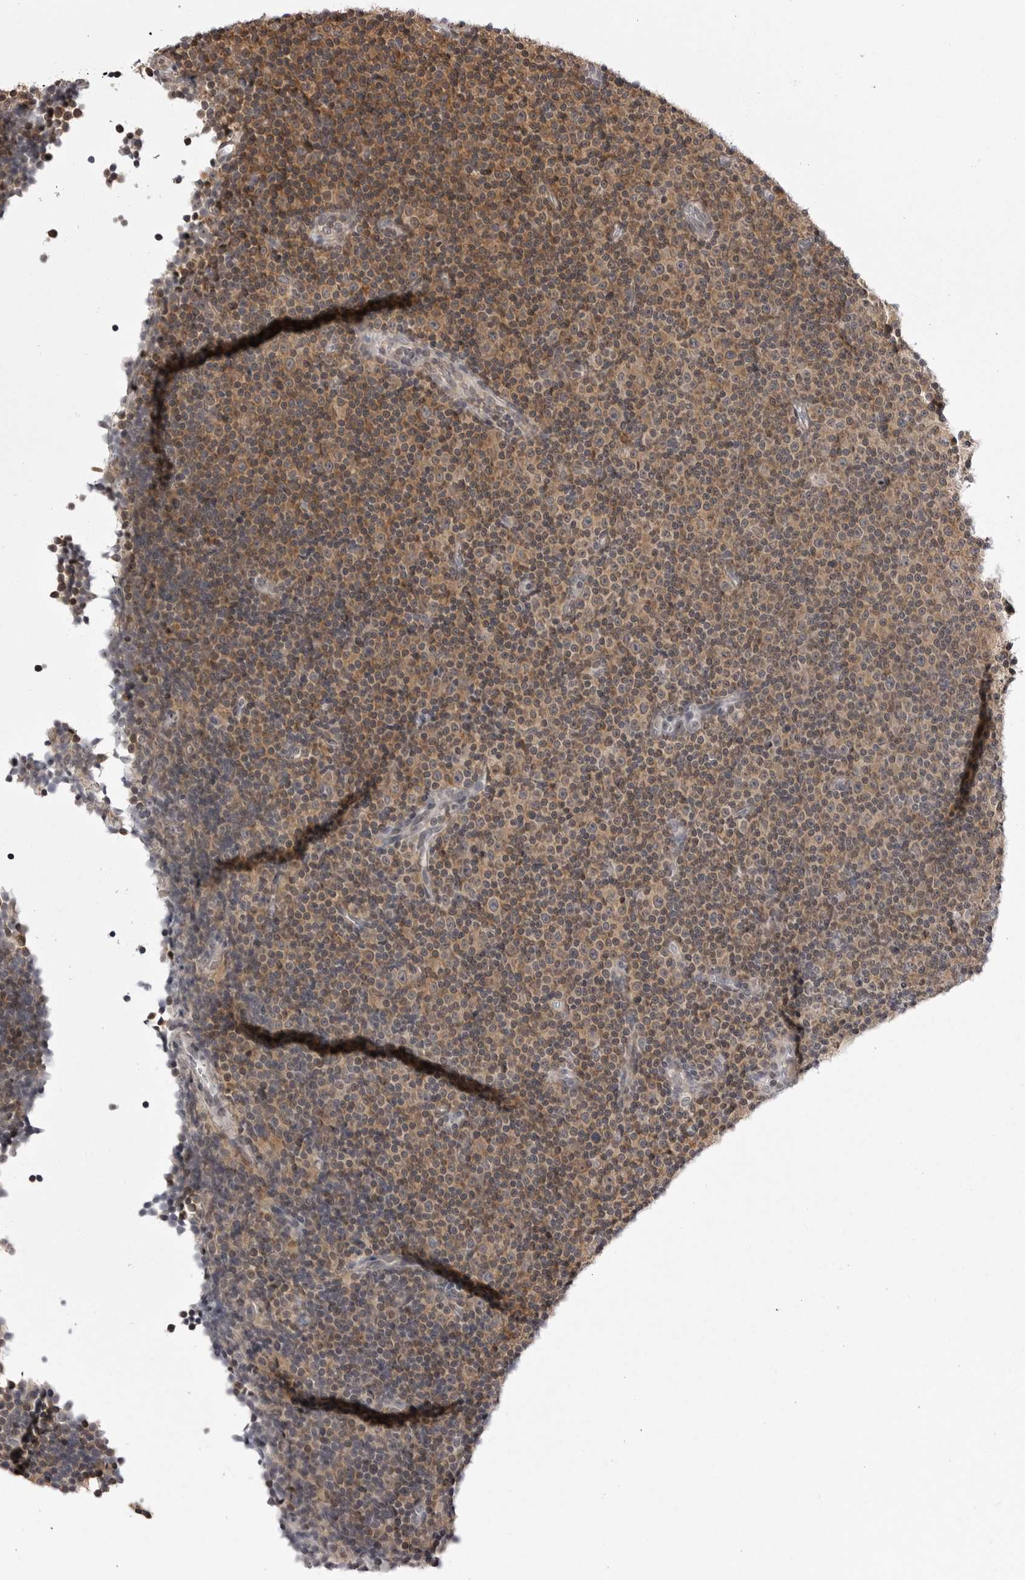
{"staining": {"intensity": "moderate", "quantity": "25%-75%", "location": "cytoplasmic/membranous"}, "tissue": "lymphoma", "cell_type": "Tumor cells", "image_type": "cancer", "snomed": [{"axis": "morphology", "description": "Malignant lymphoma, non-Hodgkin's type, Low grade"}, {"axis": "topography", "description": "Lymph node"}], "caption": "Immunohistochemistry (DAB (3,3'-diaminobenzidine)) staining of lymphoma displays moderate cytoplasmic/membranous protein staining in approximately 25%-75% of tumor cells.", "gene": "PTK2B", "patient": {"sex": "female", "age": 67}}